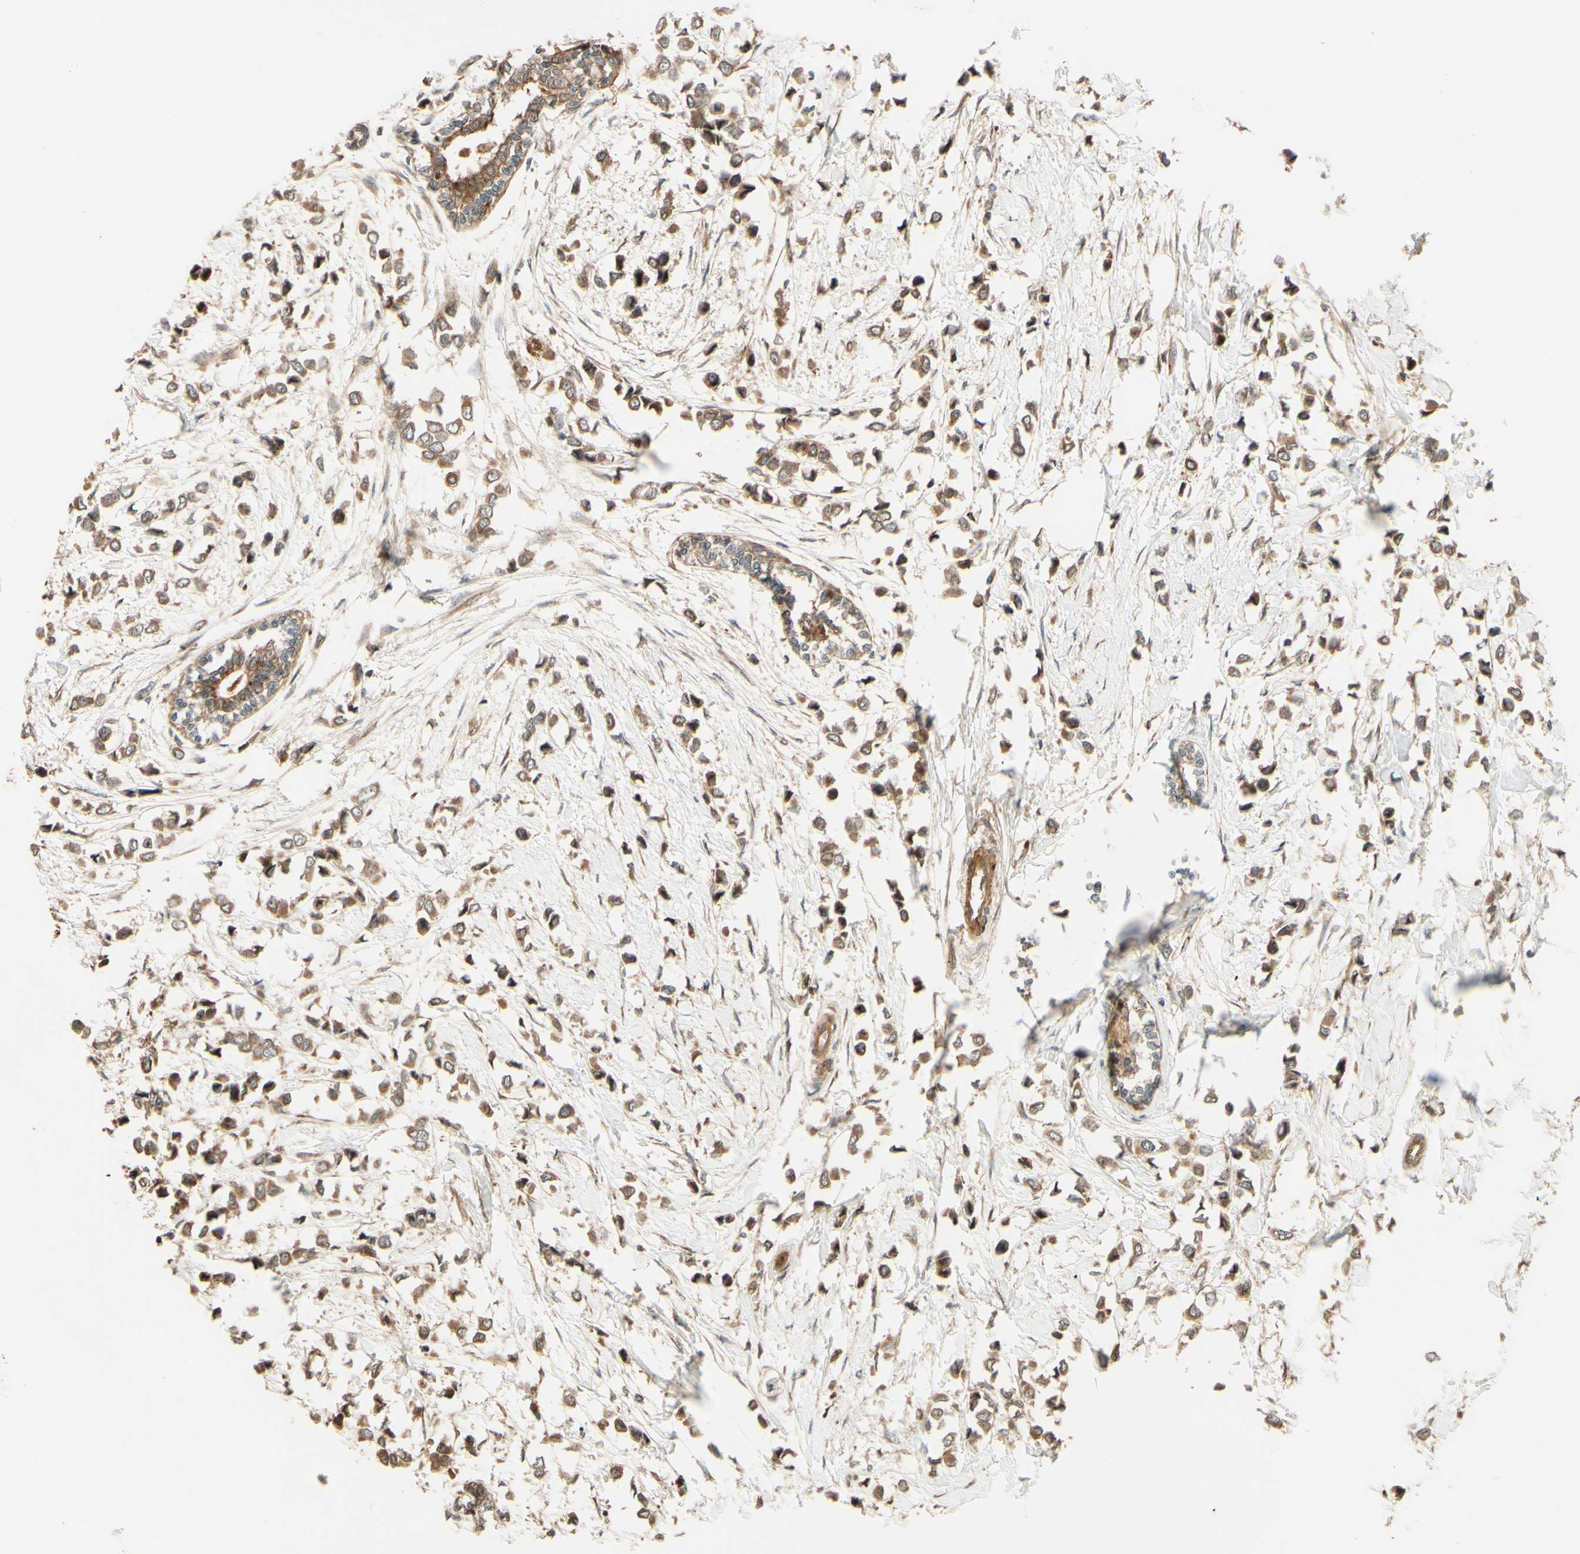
{"staining": {"intensity": "moderate", "quantity": ">75%", "location": "cytoplasmic/membranous"}, "tissue": "breast cancer", "cell_type": "Tumor cells", "image_type": "cancer", "snomed": [{"axis": "morphology", "description": "Lobular carcinoma"}, {"axis": "topography", "description": "Breast"}], "caption": "Protein staining demonstrates moderate cytoplasmic/membranous expression in approximately >75% of tumor cells in breast lobular carcinoma.", "gene": "RNF19A", "patient": {"sex": "female", "age": 51}}